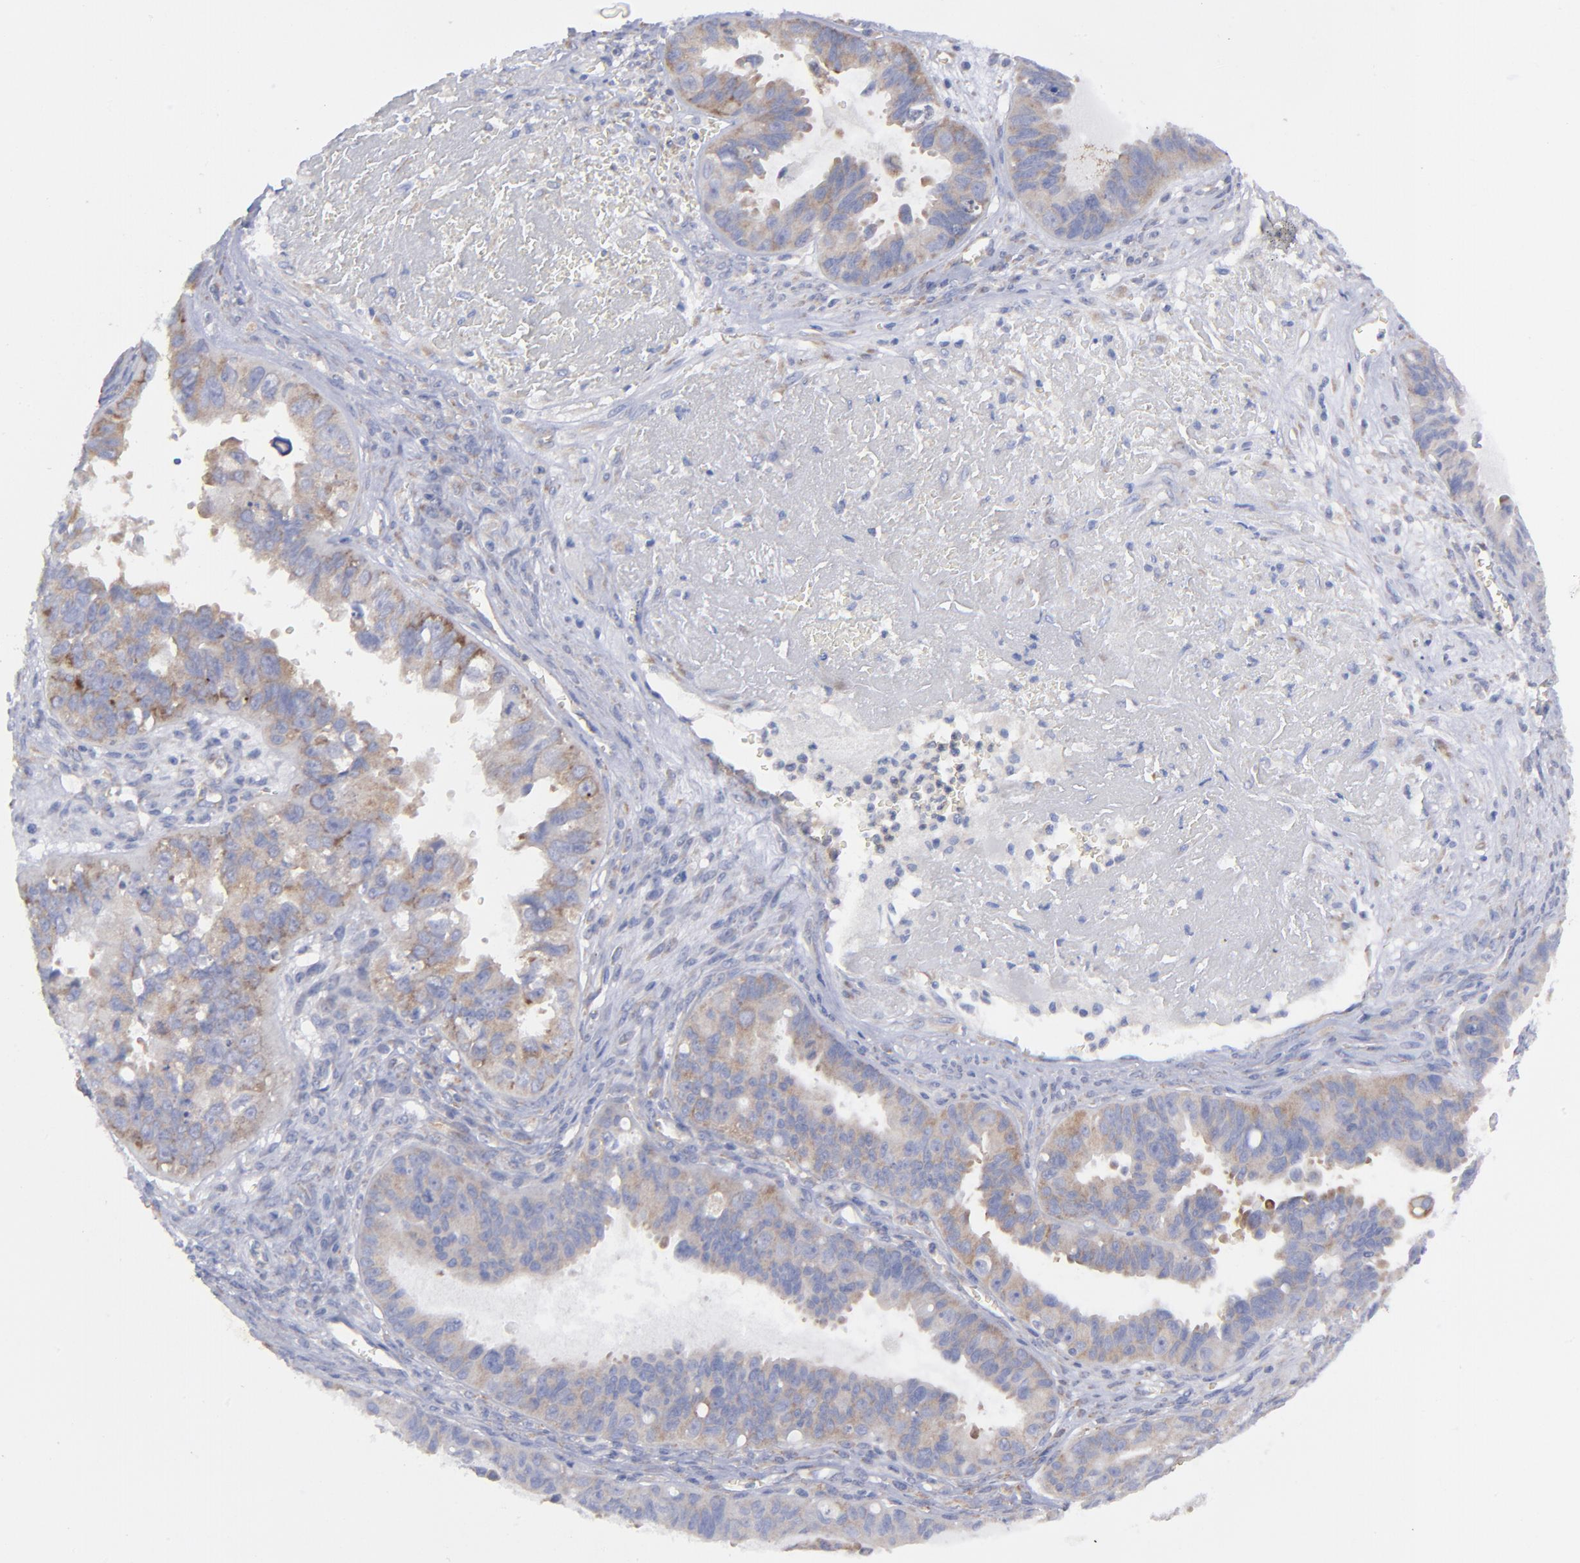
{"staining": {"intensity": "weak", "quantity": ">75%", "location": "cytoplasmic/membranous"}, "tissue": "ovarian cancer", "cell_type": "Tumor cells", "image_type": "cancer", "snomed": [{"axis": "morphology", "description": "Carcinoma, endometroid"}, {"axis": "topography", "description": "Ovary"}], "caption": "Ovarian cancer was stained to show a protein in brown. There is low levels of weak cytoplasmic/membranous positivity in approximately >75% of tumor cells.", "gene": "EIF2AK2", "patient": {"sex": "female", "age": 85}}